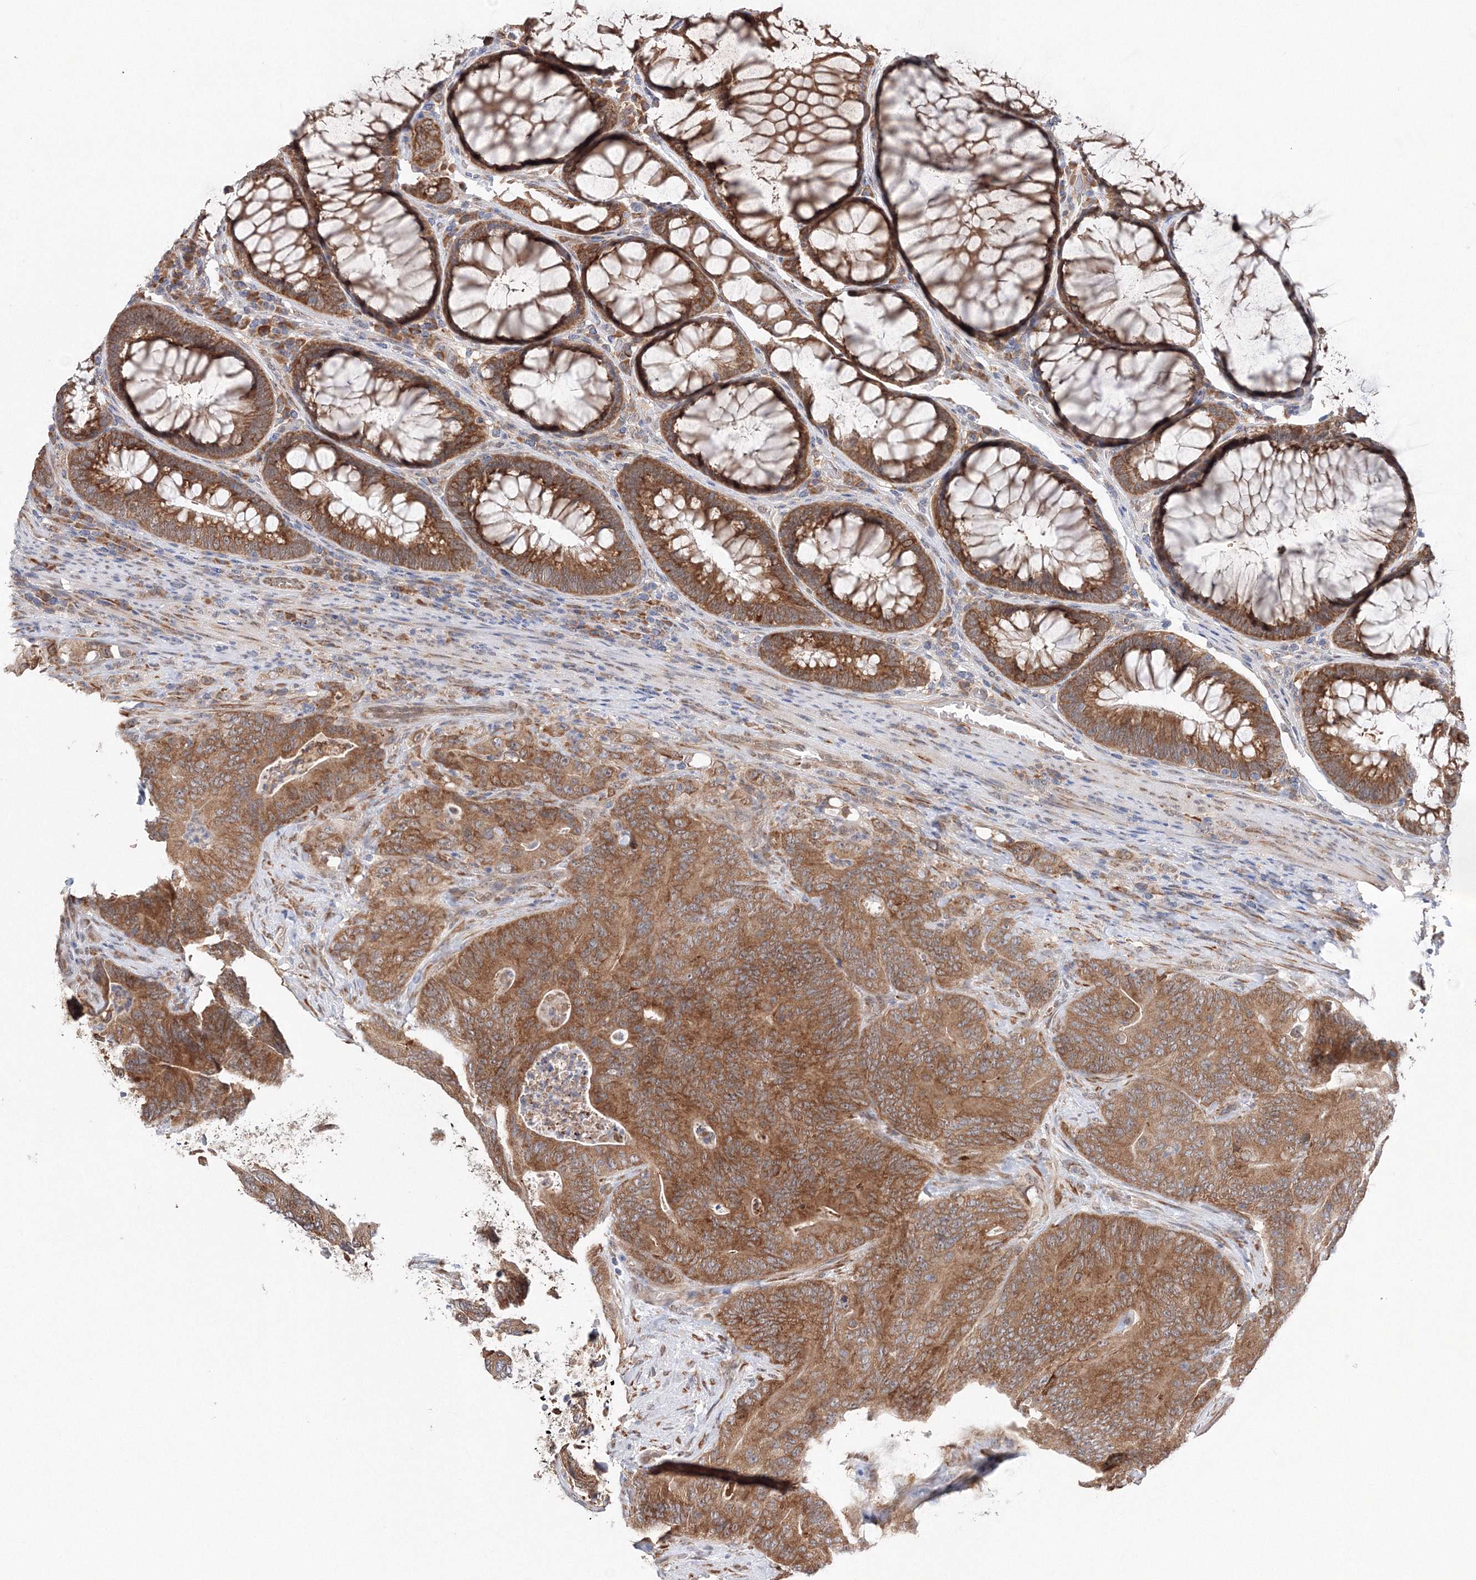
{"staining": {"intensity": "moderate", "quantity": ">75%", "location": "cytoplasmic/membranous"}, "tissue": "colorectal cancer", "cell_type": "Tumor cells", "image_type": "cancer", "snomed": [{"axis": "morphology", "description": "Normal tissue, NOS"}, {"axis": "topography", "description": "Colon"}], "caption": "Approximately >75% of tumor cells in human colorectal cancer reveal moderate cytoplasmic/membranous protein staining as visualized by brown immunohistochemical staining.", "gene": "DIS3L2", "patient": {"sex": "female", "age": 82}}